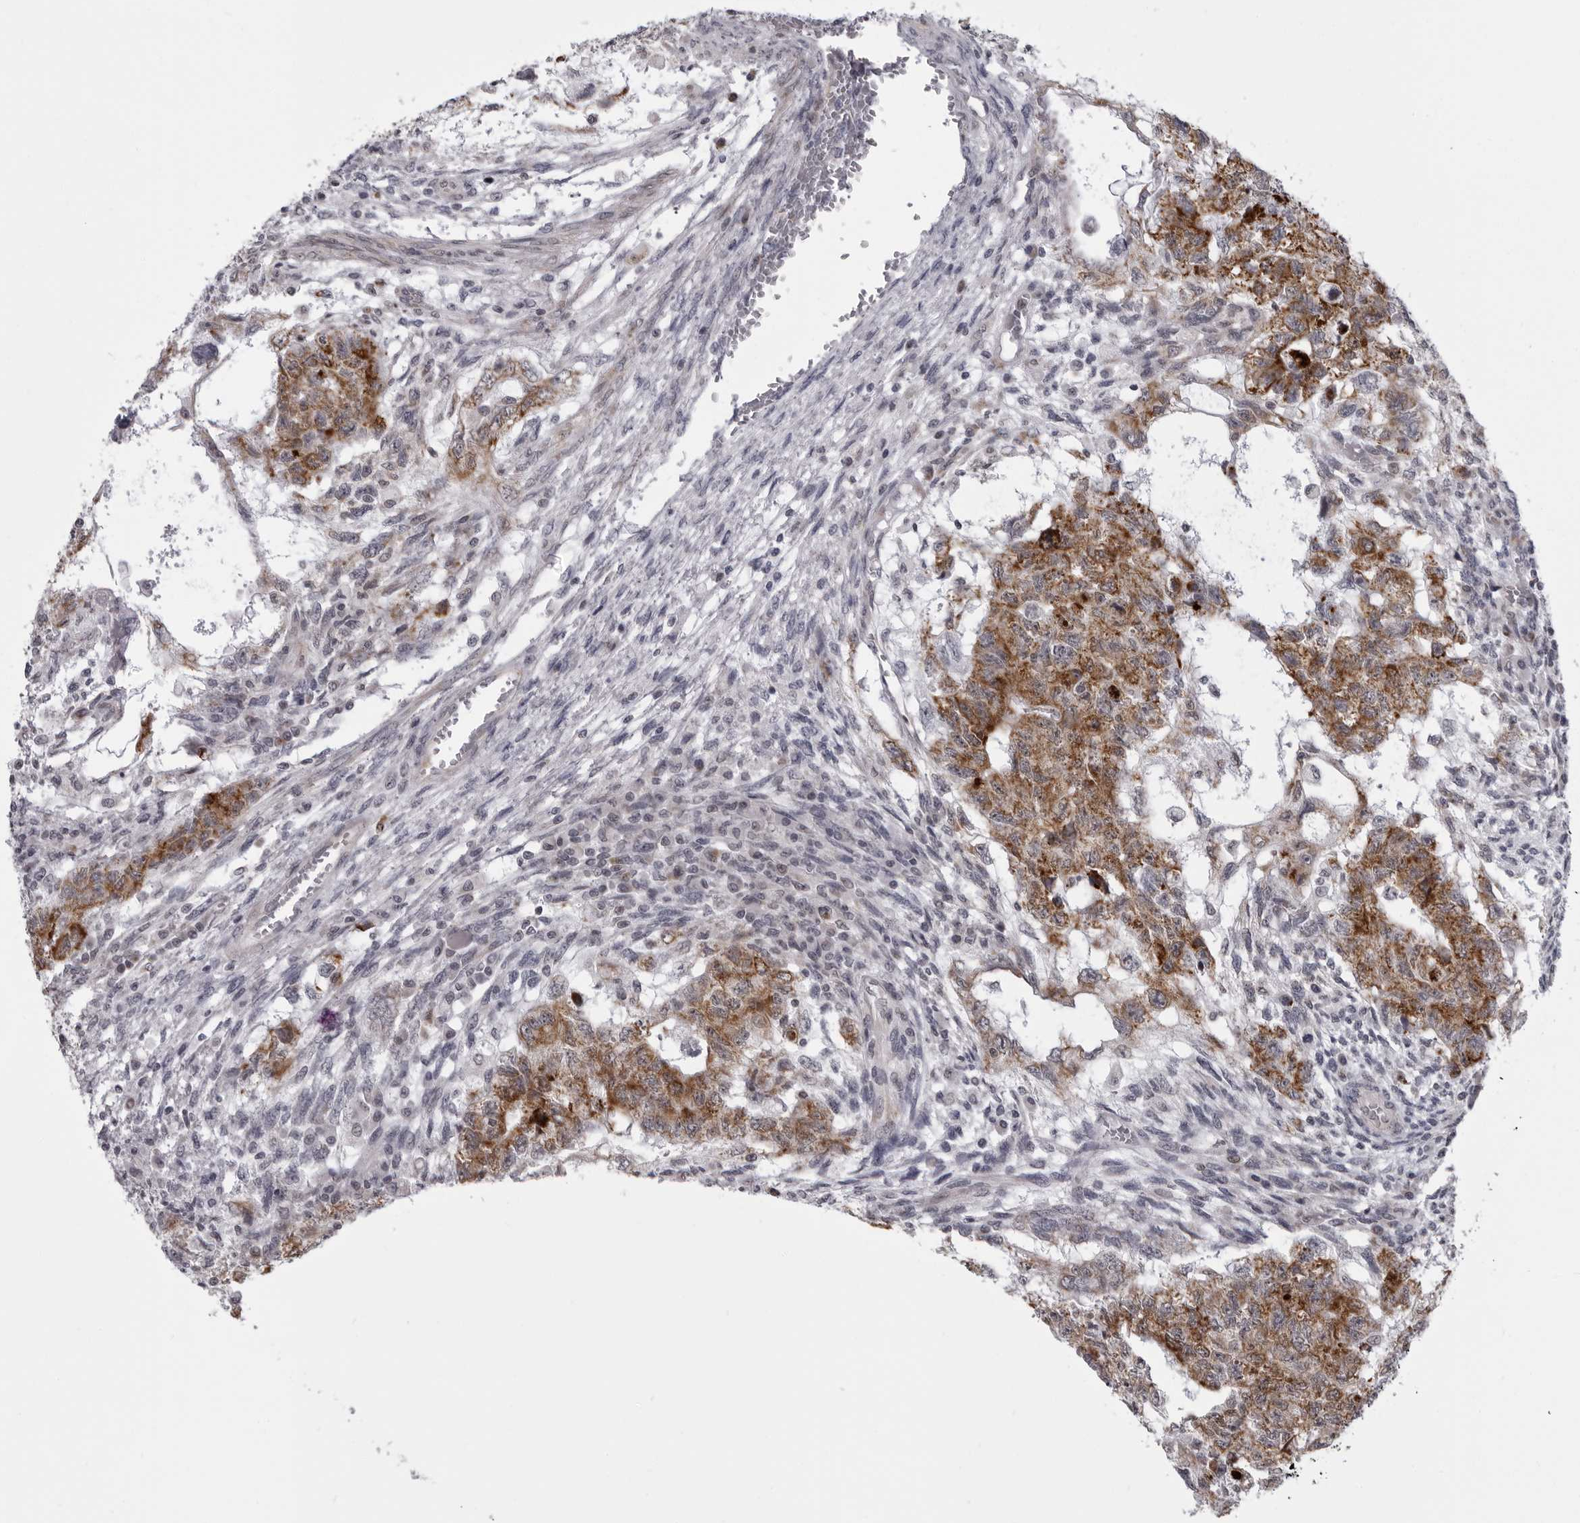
{"staining": {"intensity": "moderate", "quantity": ">75%", "location": "cytoplasmic/membranous"}, "tissue": "testis cancer", "cell_type": "Tumor cells", "image_type": "cancer", "snomed": [{"axis": "morphology", "description": "Normal tissue, NOS"}, {"axis": "morphology", "description": "Carcinoma, Embryonal, NOS"}, {"axis": "topography", "description": "Testis"}], "caption": "The photomicrograph demonstrates staining of testis embryonal carcinoma, revealing moderate cytoplasmic/membranous protein positivity (brown color) within tumor cells. Using DAB (3,3'-diaminobenzidine) (brown) and hematoxylin (blue) stains, captured at high magnification using brightfield microscopy.", "gene": "RTCA", "patient": {"sex": "male", "age": 36}}